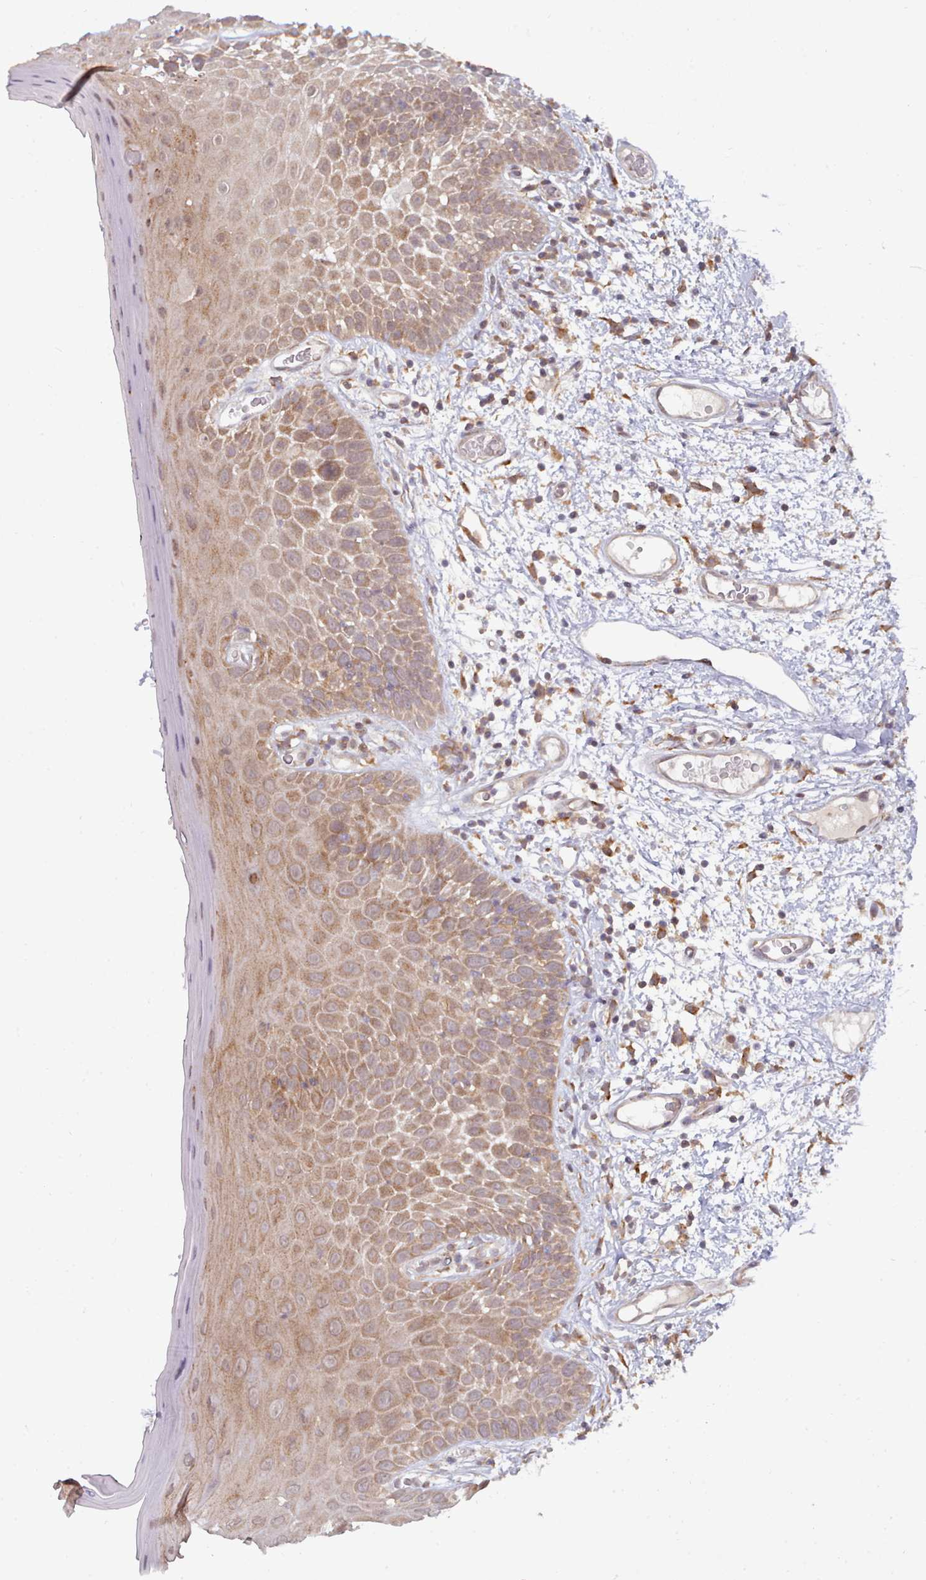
{"staining": {"intensity": "moderate", "quantity": ">75%", "location": "cytoplasmic/membranous"}, "tissue": "oral mucosa", "cell_type": "Squamous epithelial cells", "image_type": "normal", "snomed": [{"axis": "morphology", "description": "Normal tissue, NOS"}, {"axis": "morphology", "description": "Squamous cell carcinoma, NOS"}, {"axis": "topography", "description": "Oral tissue"}, {"axis": "topography", "description": "Tounge, NOS"}, {"axis": "topography", "description": "Head-Neck"}], "caption": "Immunohistochemical staining of unremarkable oral mucosa displays medium levels of moderate cytoplasmic/membranous expression in approximately >75% of squamous epithelial cells. (Brightfield microscopy of DAB IHC at high magnification).", "gene": "TRIM26", "patient": {"sex": "male", "age": 76}}